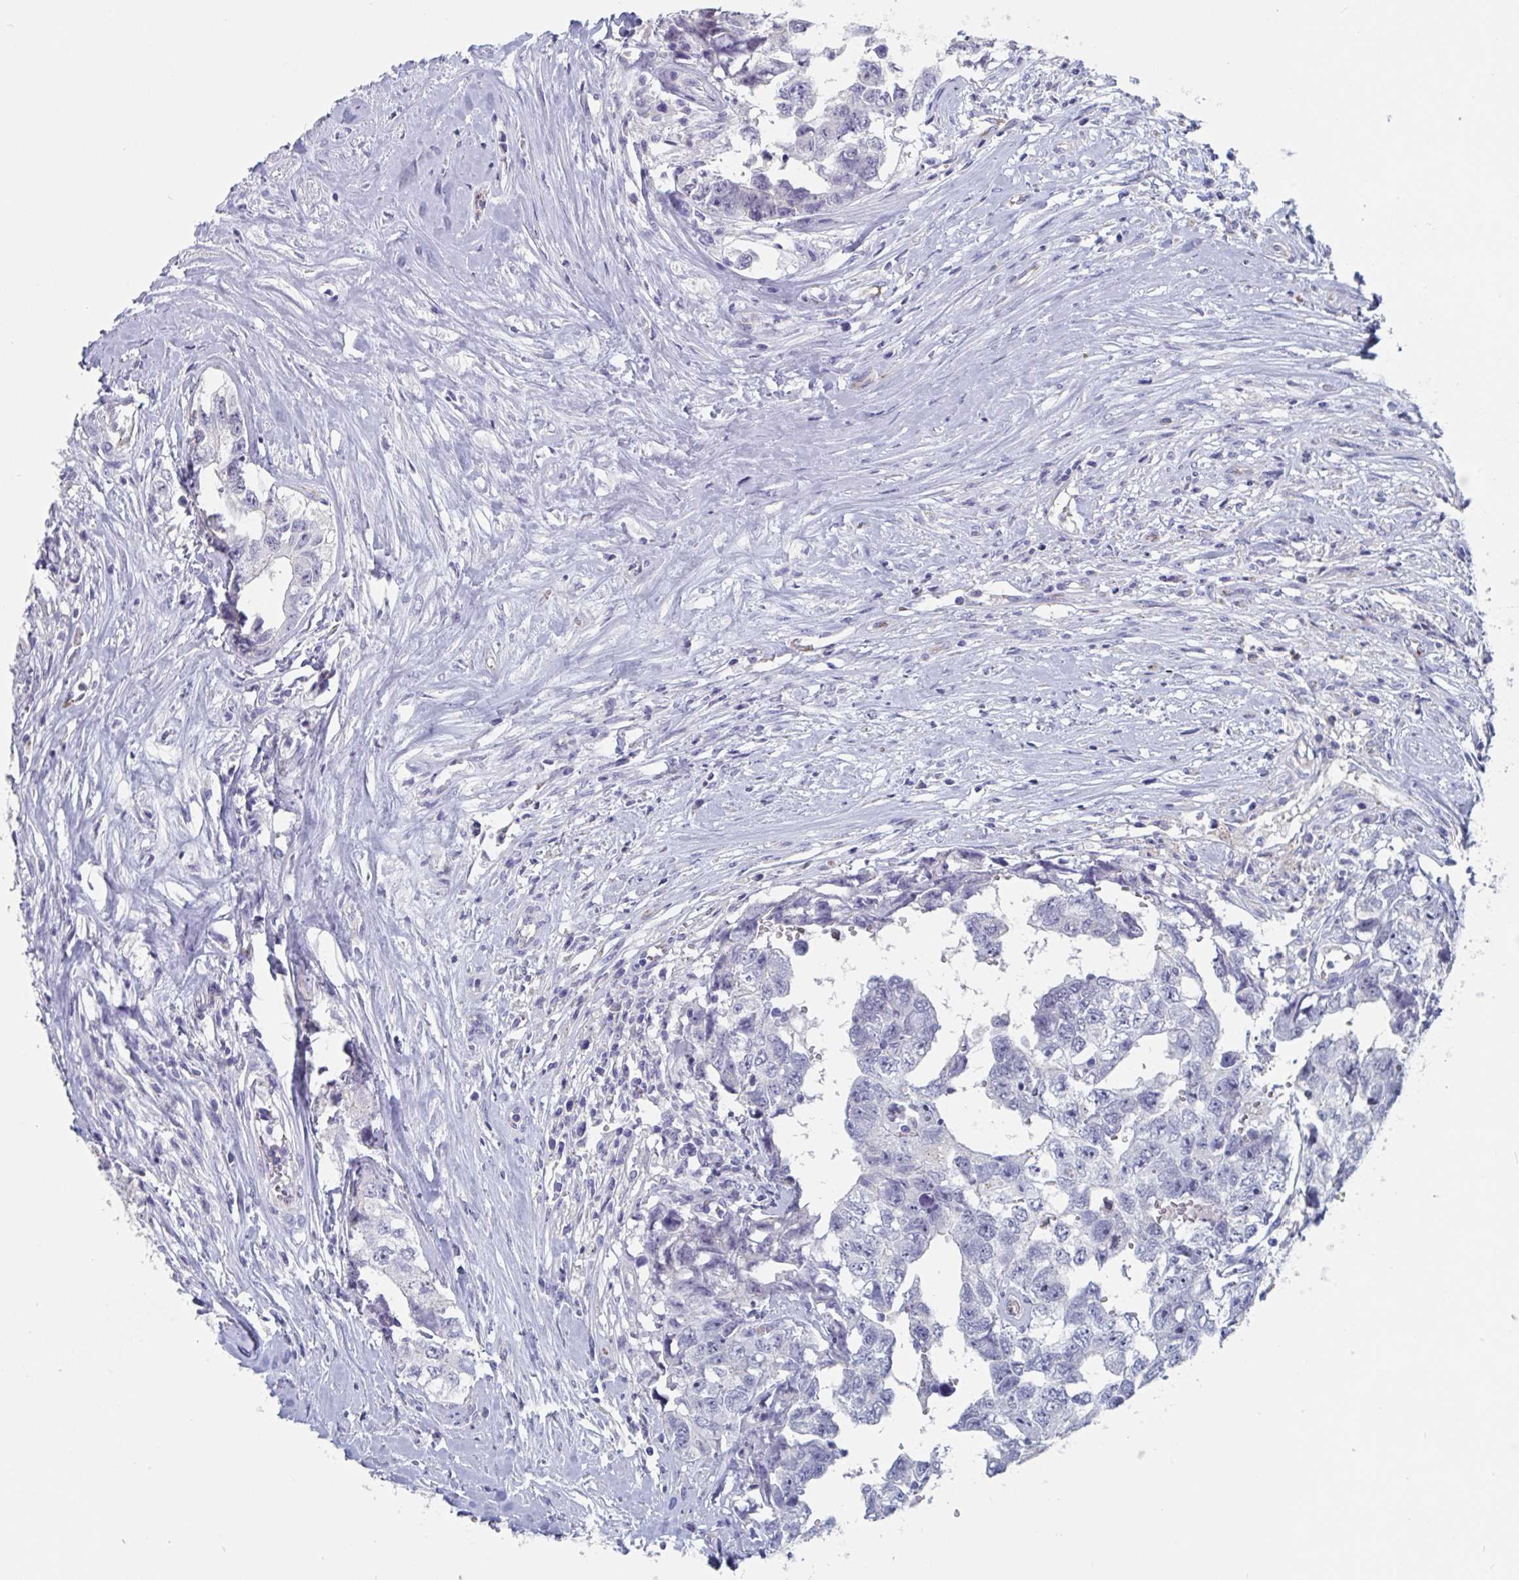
{"staining": {"intensity": "negative", "quantity": "none", "location": "none"}, "tissue": "testis cancer", "cell_type": "Tumor cells", "image_type": "cancer", "snomed": [{"axis": "morphology", "description": "Carcinoma, Embryonal, NOS"}, {"axis": "topography", "description": "Testis"}], "caption": "Immunohistochemical staining of human embryonal carcinoma (testis) displays no significant expression in tumor cells.", "gene": "ABHD16A", "patient": {"sex": "male", "age": 22}}